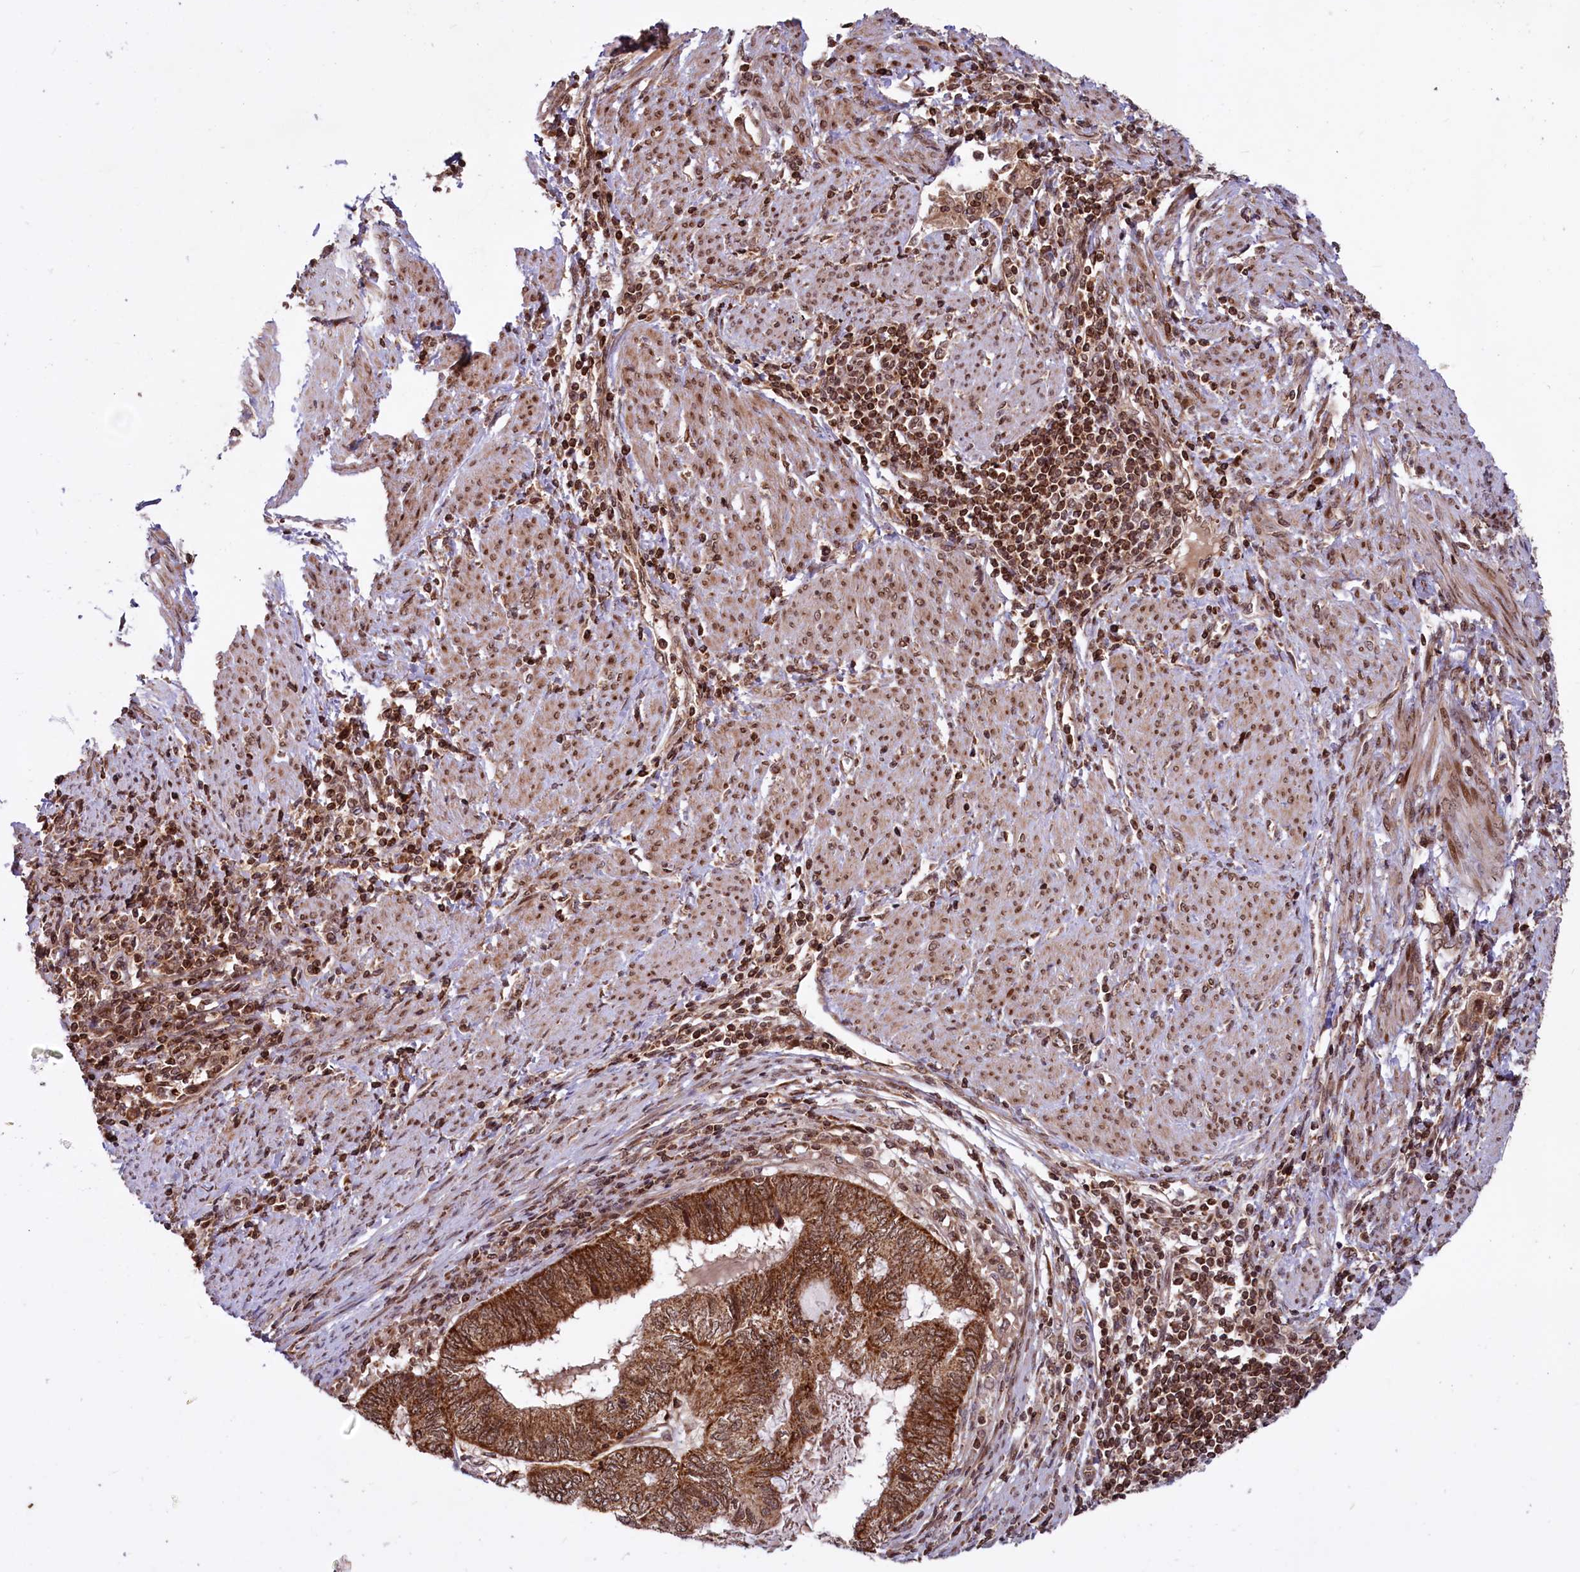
{"staining": {"intensity": "strong", "quantity": ">75%", "location": "cytoplasmic/membranous,nuclear"}, "tissue": "endometrial cancer", "cell_type": "Tumor cells", "image_type": "cancer", "snomed": [{"axis": "morphology", "description": "Adenocarcinoma, NOS"}, {"axis": "topography", "description": "Uterus"}, {"axis": "topography", "description": "Endometrium"}], "caption": "Protein expression analysis of human endometrial adenocarcinoma reveals strong cytoplasmic/membranous and nuclear staining in about >75% of tumor cells. The protein of interest is stained brown, and the nuclei are stained in blue (DAB IHC with brightfield microscopy, high magnification).", "gene": "PHC3", "patient": {"sex": "female", "age": 70}}